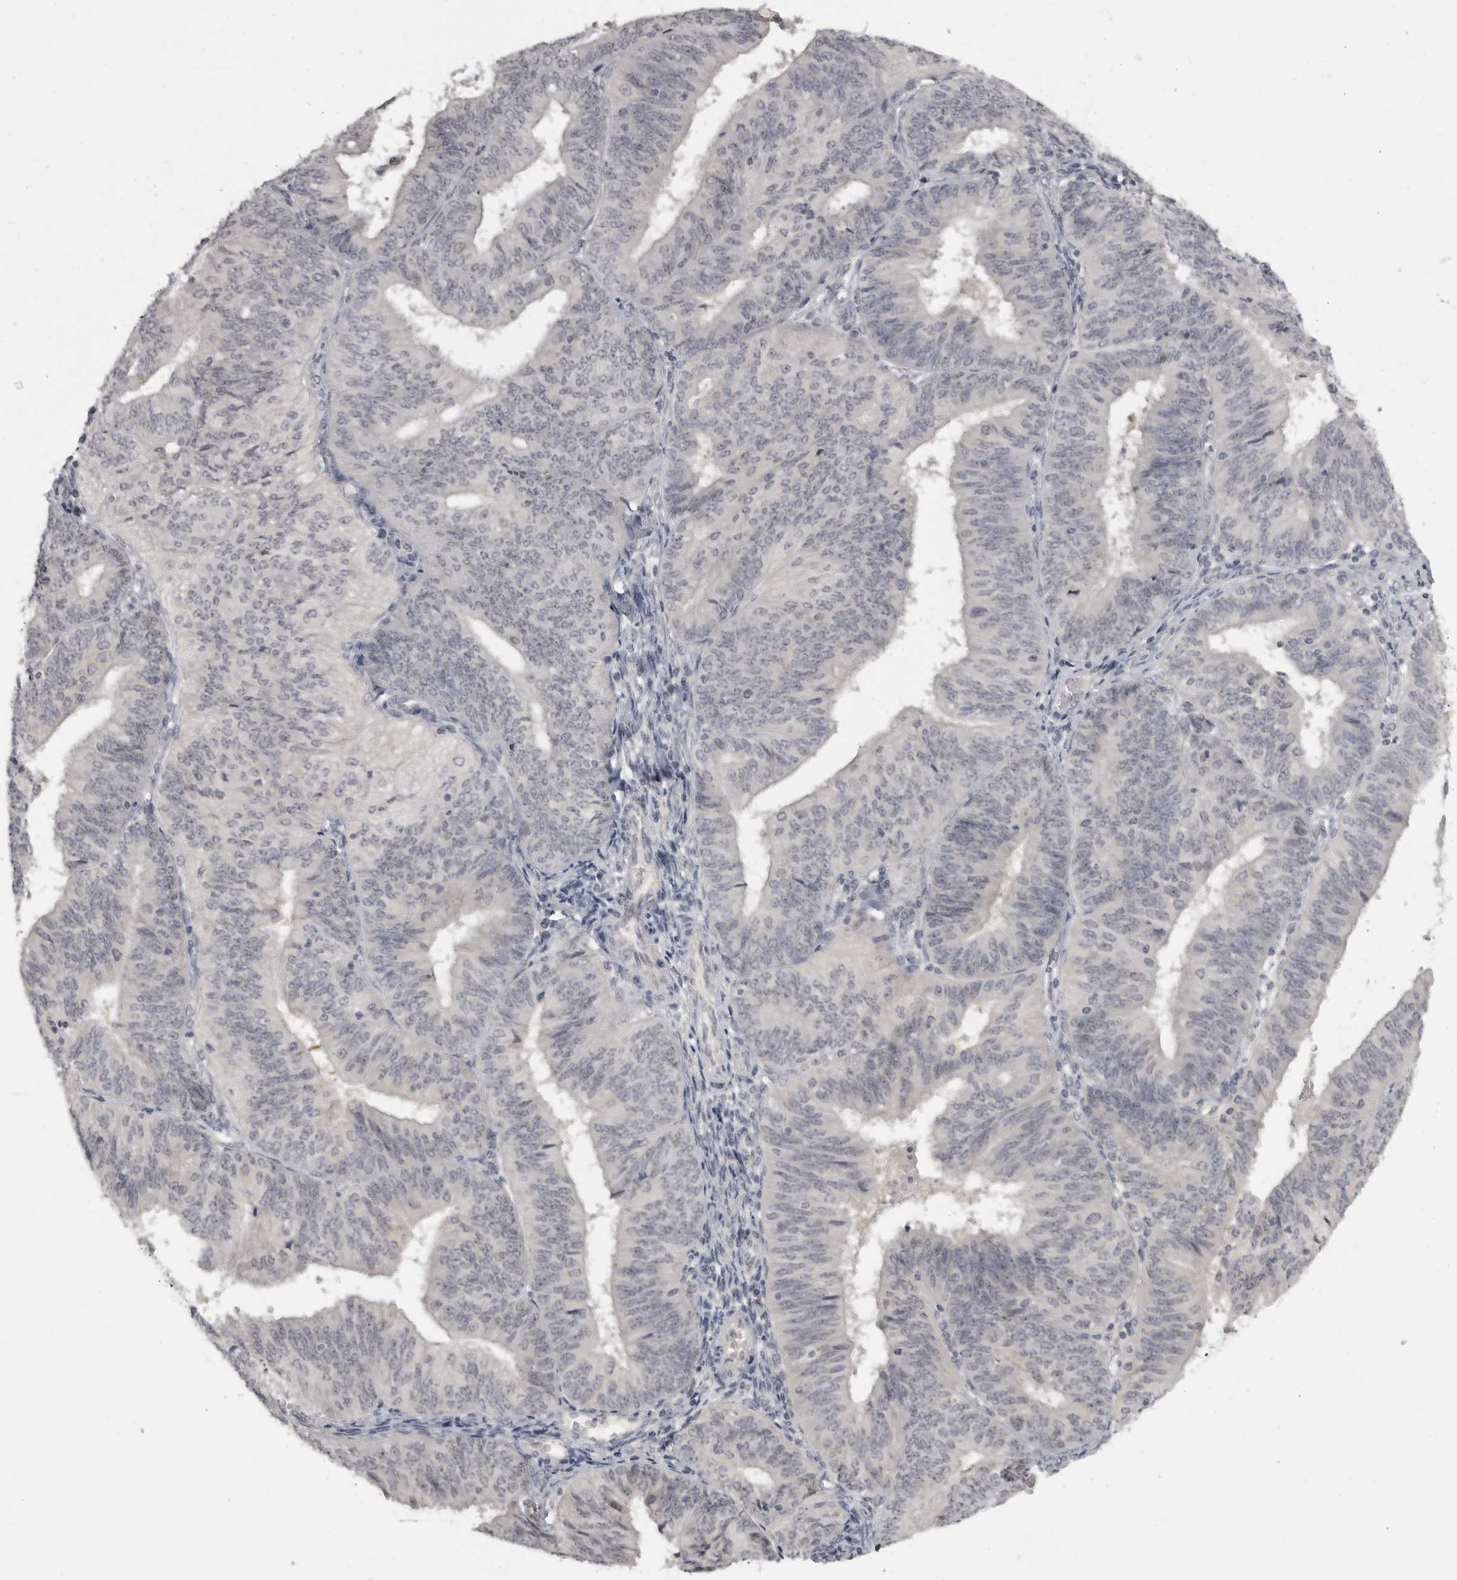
{"staining": {"intensity": "negative", "quantity": "none", "location": "none"}, "tissue": "endometrial cancer", "cell_type": "Tumor cells", "image_type": "cancer", "snomed": [{"axis": "morphology", "description": "Adenocarcinoma, NOS"}, {"axis": "topography", "description": "Endometrium"}], "caption": "IHC of human endometrial cancer (adenocarcinoma) displays no expression in tumor cells. Brightfield microscopy of immunohistochemistry (IHC) stained with DAB (brown) and hematoxylin (blue), captured at high magnification.", "gene": "MRTO4", "patient": {"sex": "female", "age": 58}}